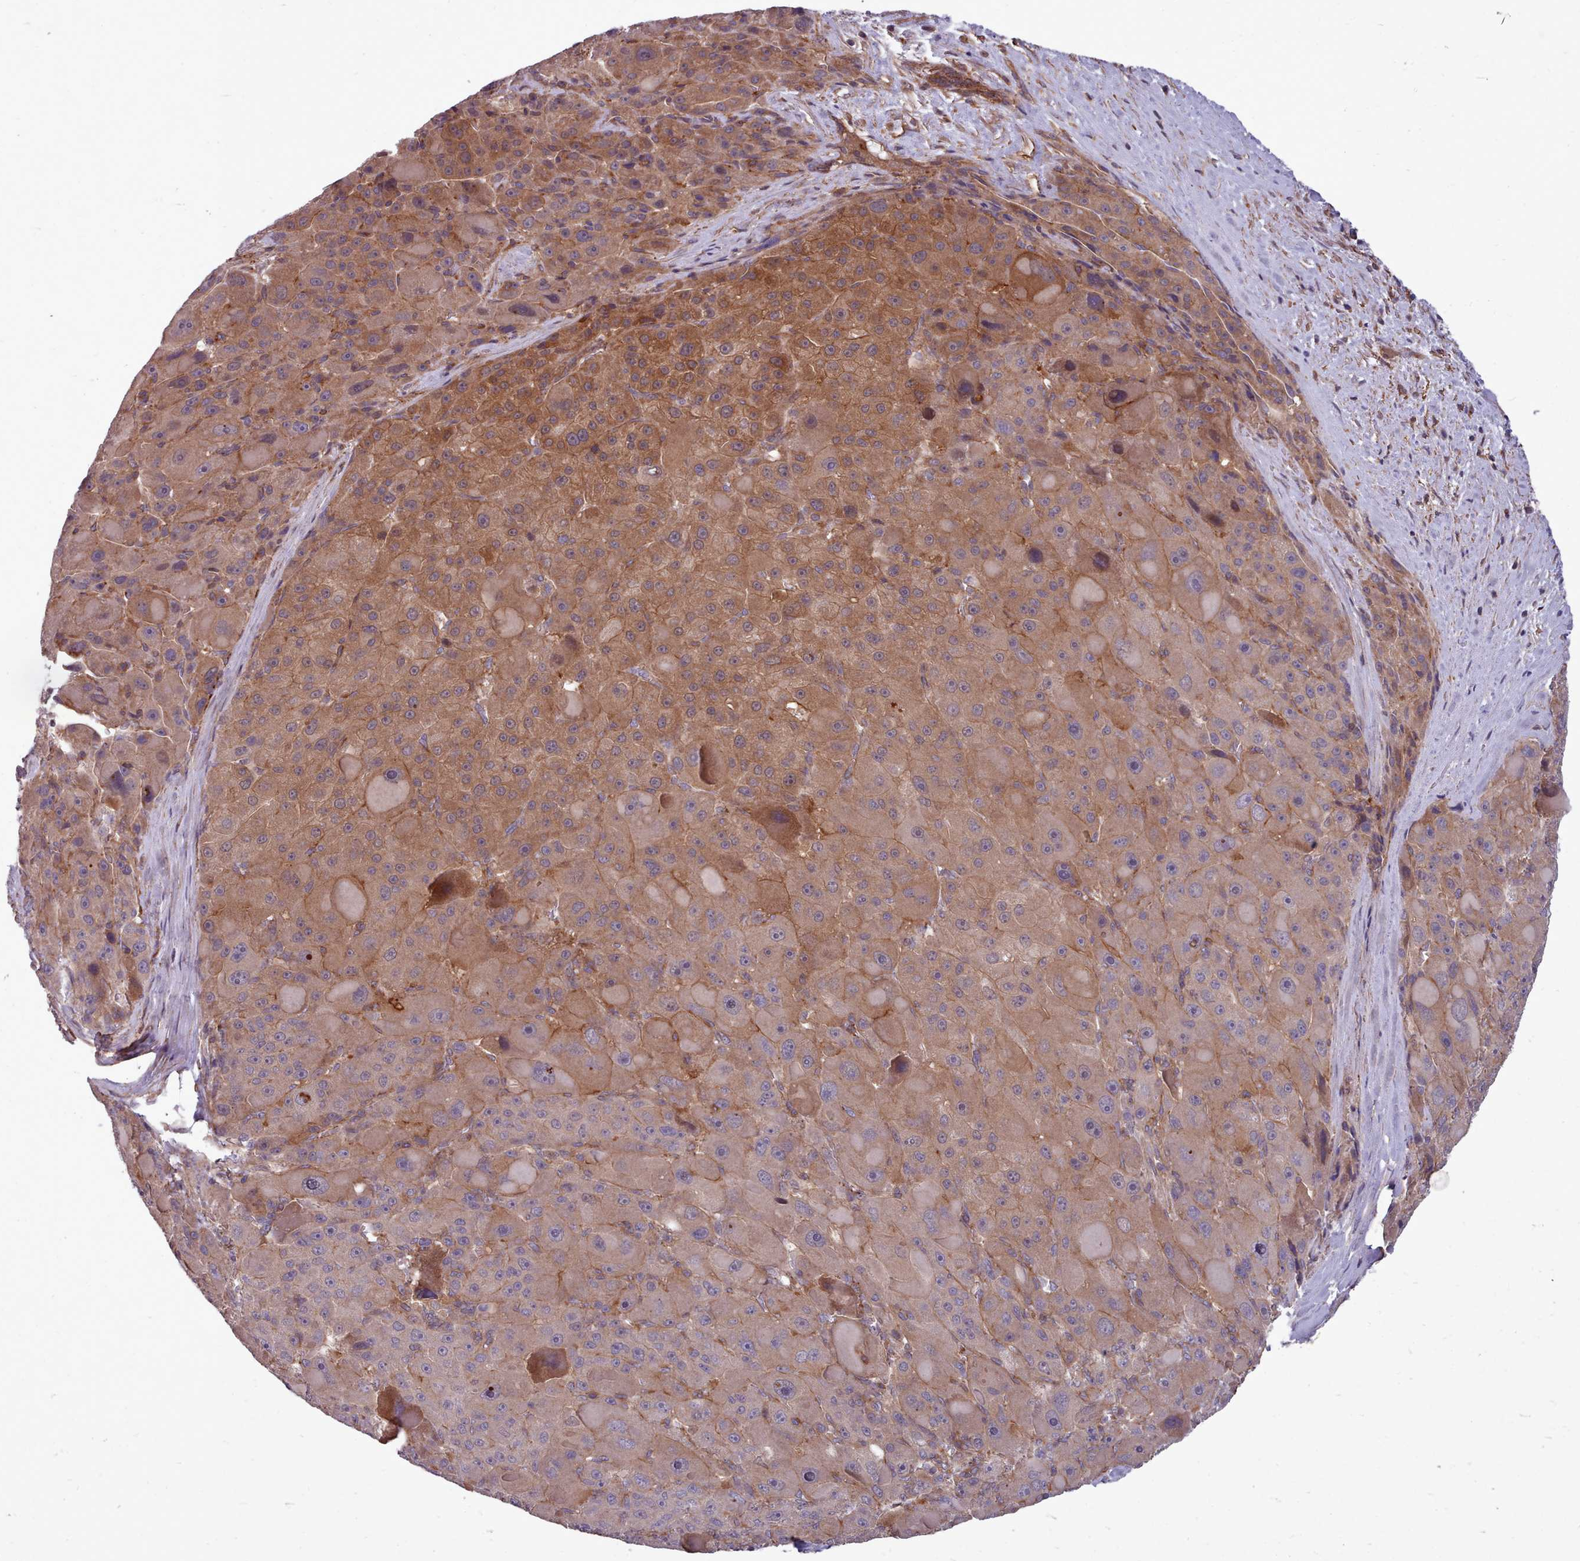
{"staining": {"intensity": "moderate", "quantity": ">75%", "location": "cytoplasmic/membranous"}, "tissue": "liver cancer", "cell_type": "Tumor cells", "image_type": "cancer", "snomed": [{"axis": "morphology", "description": "Carcinoma, Hepatocellular, NOS"}, {"axis": "topography", "description": "Liver"}], "caption": "Liver cancer (hepatocellular carcinoma) stained with DAB IHC displays medium levels of moderate cytoplasmic/membranous positivity in approximately >75% of tumor cells.", "gene": "STUB1", "patient": {"sex": "male", "age": 76}}